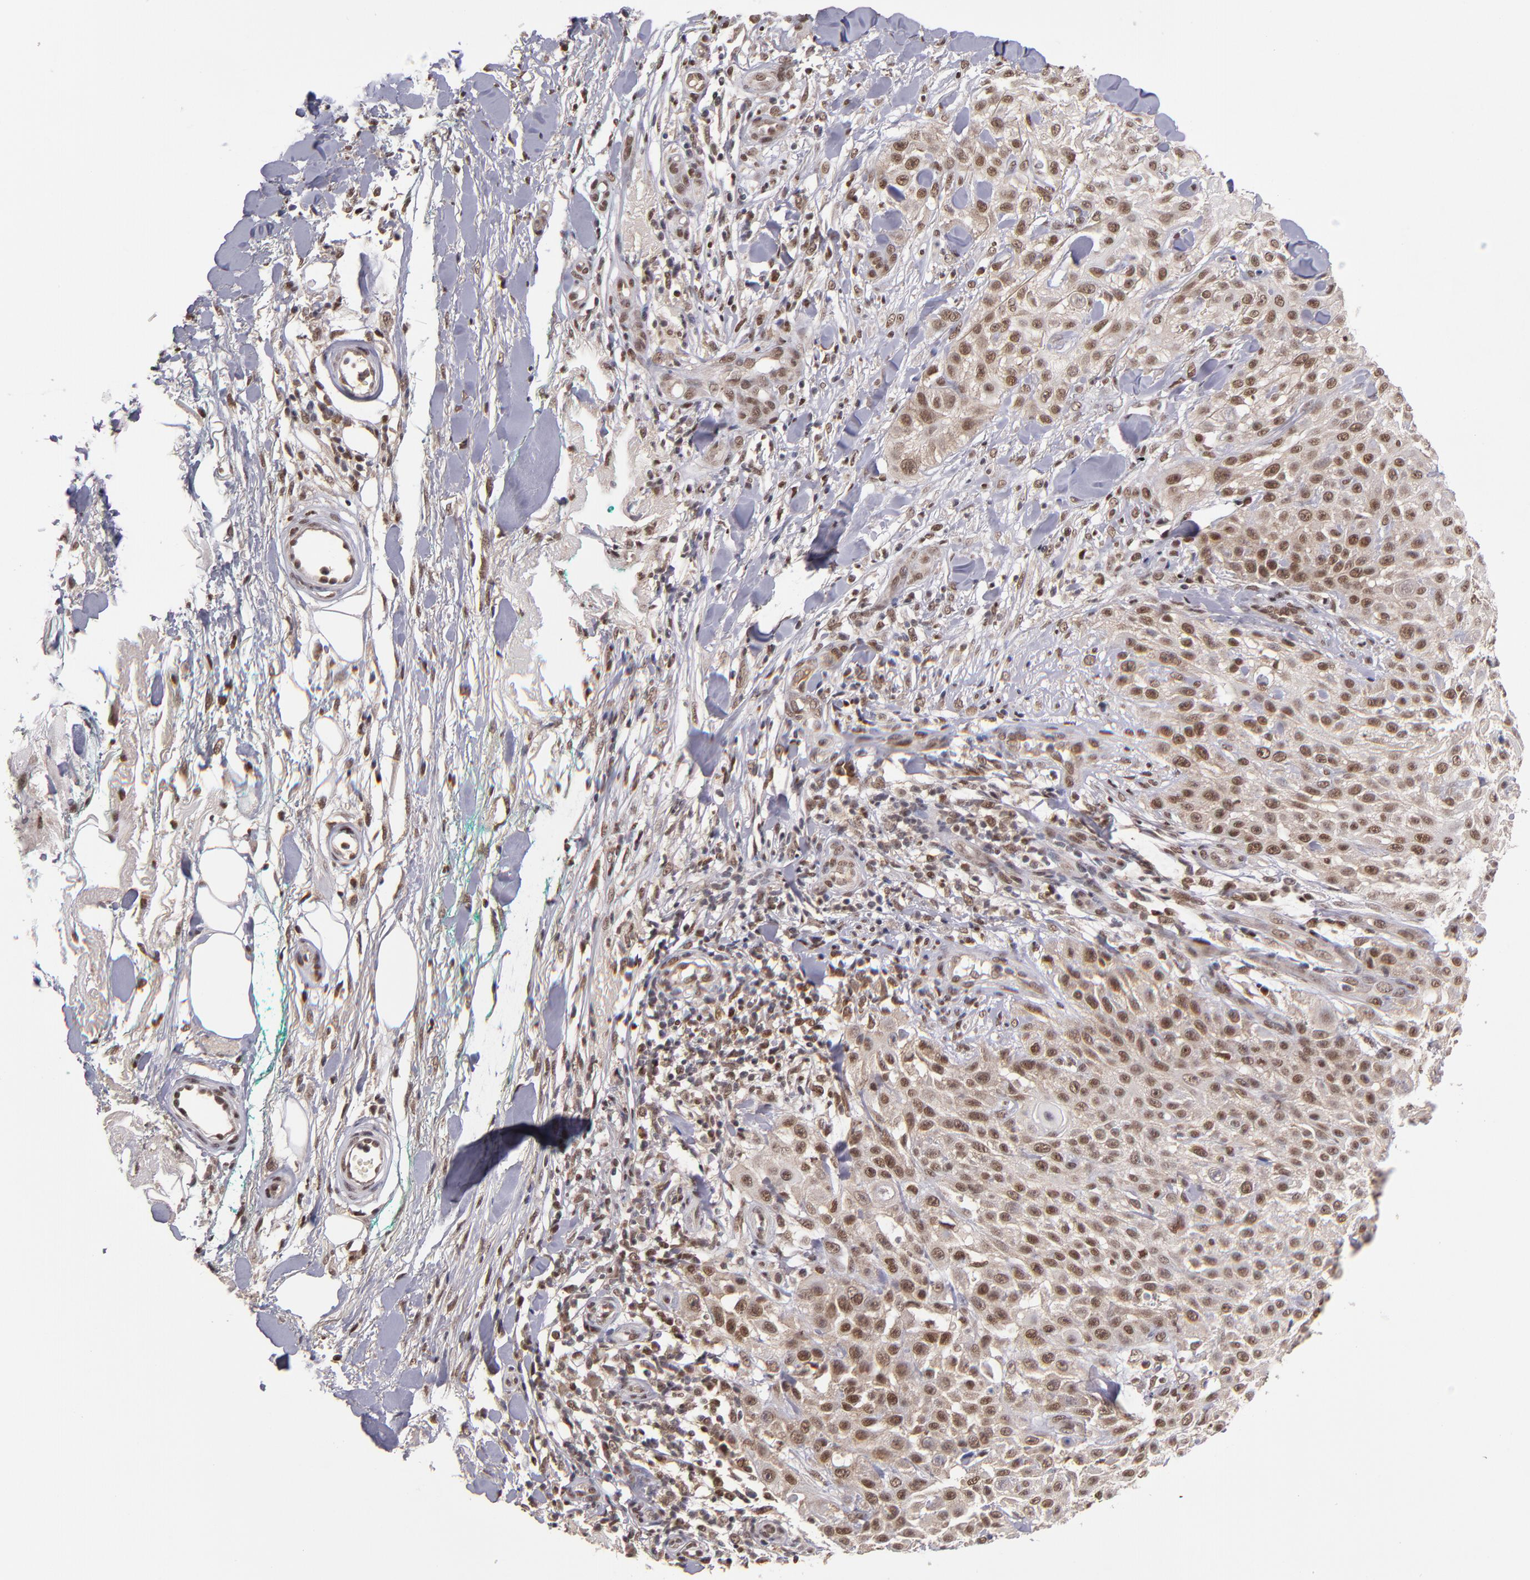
{"staining": {"intensity": "moderate", "quantity": ">75%", "location": "cytoplasmic/membranous,nuclear"}, "tissue": "skin cancer", "cell_type": "Tumor cells", "image_type": "cancer", "snomed": [{"axis": "morphology", "description": "Squamous cell carcinoma, NOS"}, {"axis": "topography", "description": "Skin"}], "caption": "Moderate cytoplasmic/membranous and nuclear protein staining is identified in about >75% of tumor cells in skin squamous cell carcinoma. (Brightfield microscopy of DAB IHC at high magnification).", "gene": "EP300", "patient": {"sex": "female", "age": 42}}